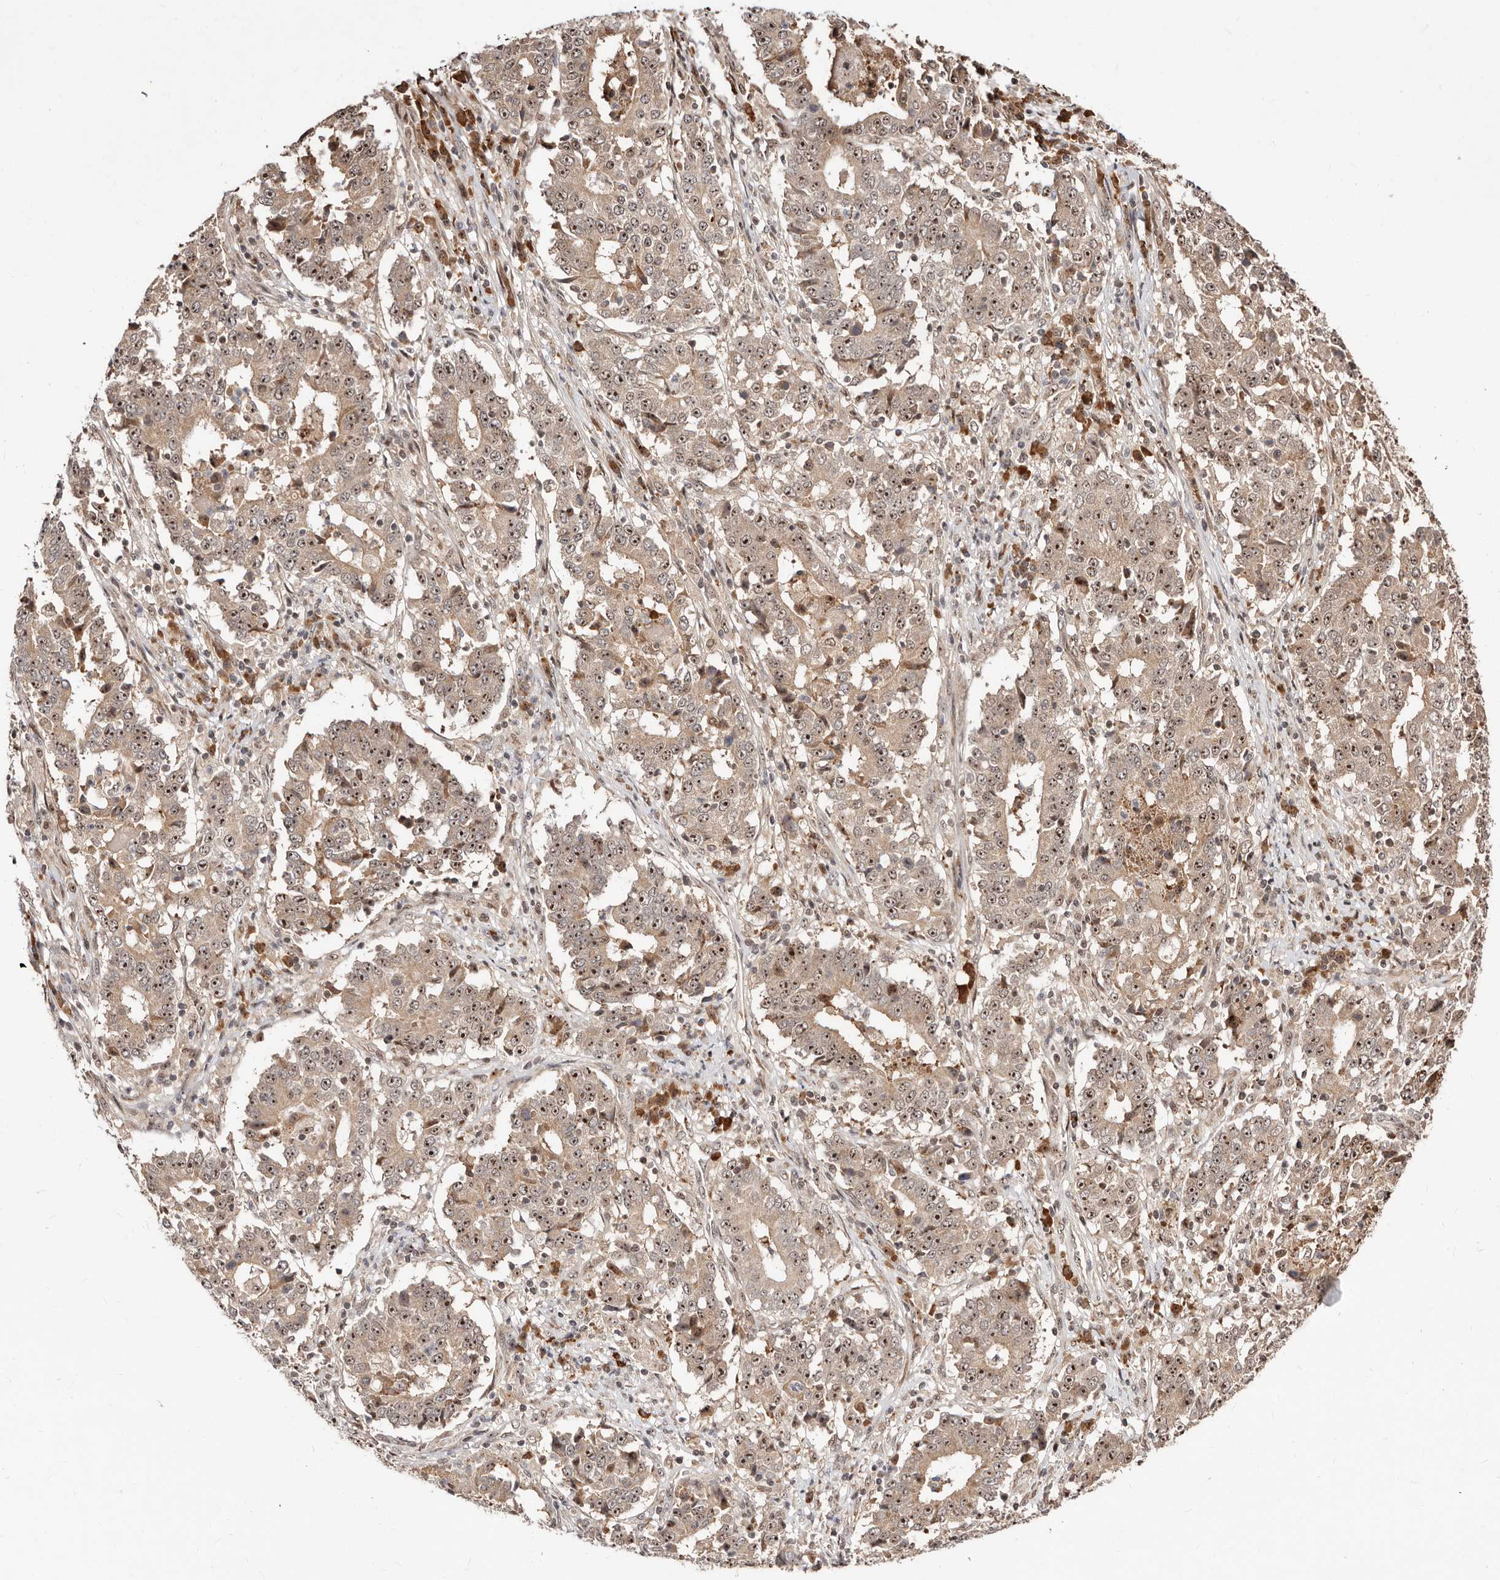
{"staining": {"intensity": "strong", "quantity": ">75%", "location": "nuclear"}, "tissue": "stomach cancer", "cell_type": "Tumor cells", "image_type": "cancer", "snomed": [{"axis": "morphology", "description": "Adenocarcinoma, NOS"}, {"axis": "topography", "description": "Stomach"}], "caption": "Immunohistochemical staining of human adenocarcinoma (stomach) exhibits high levels of strong nuclear expression in about >75% of tumor cells.", "gene": "APOL6", "patient": {"sex": "male", "age": 59}}